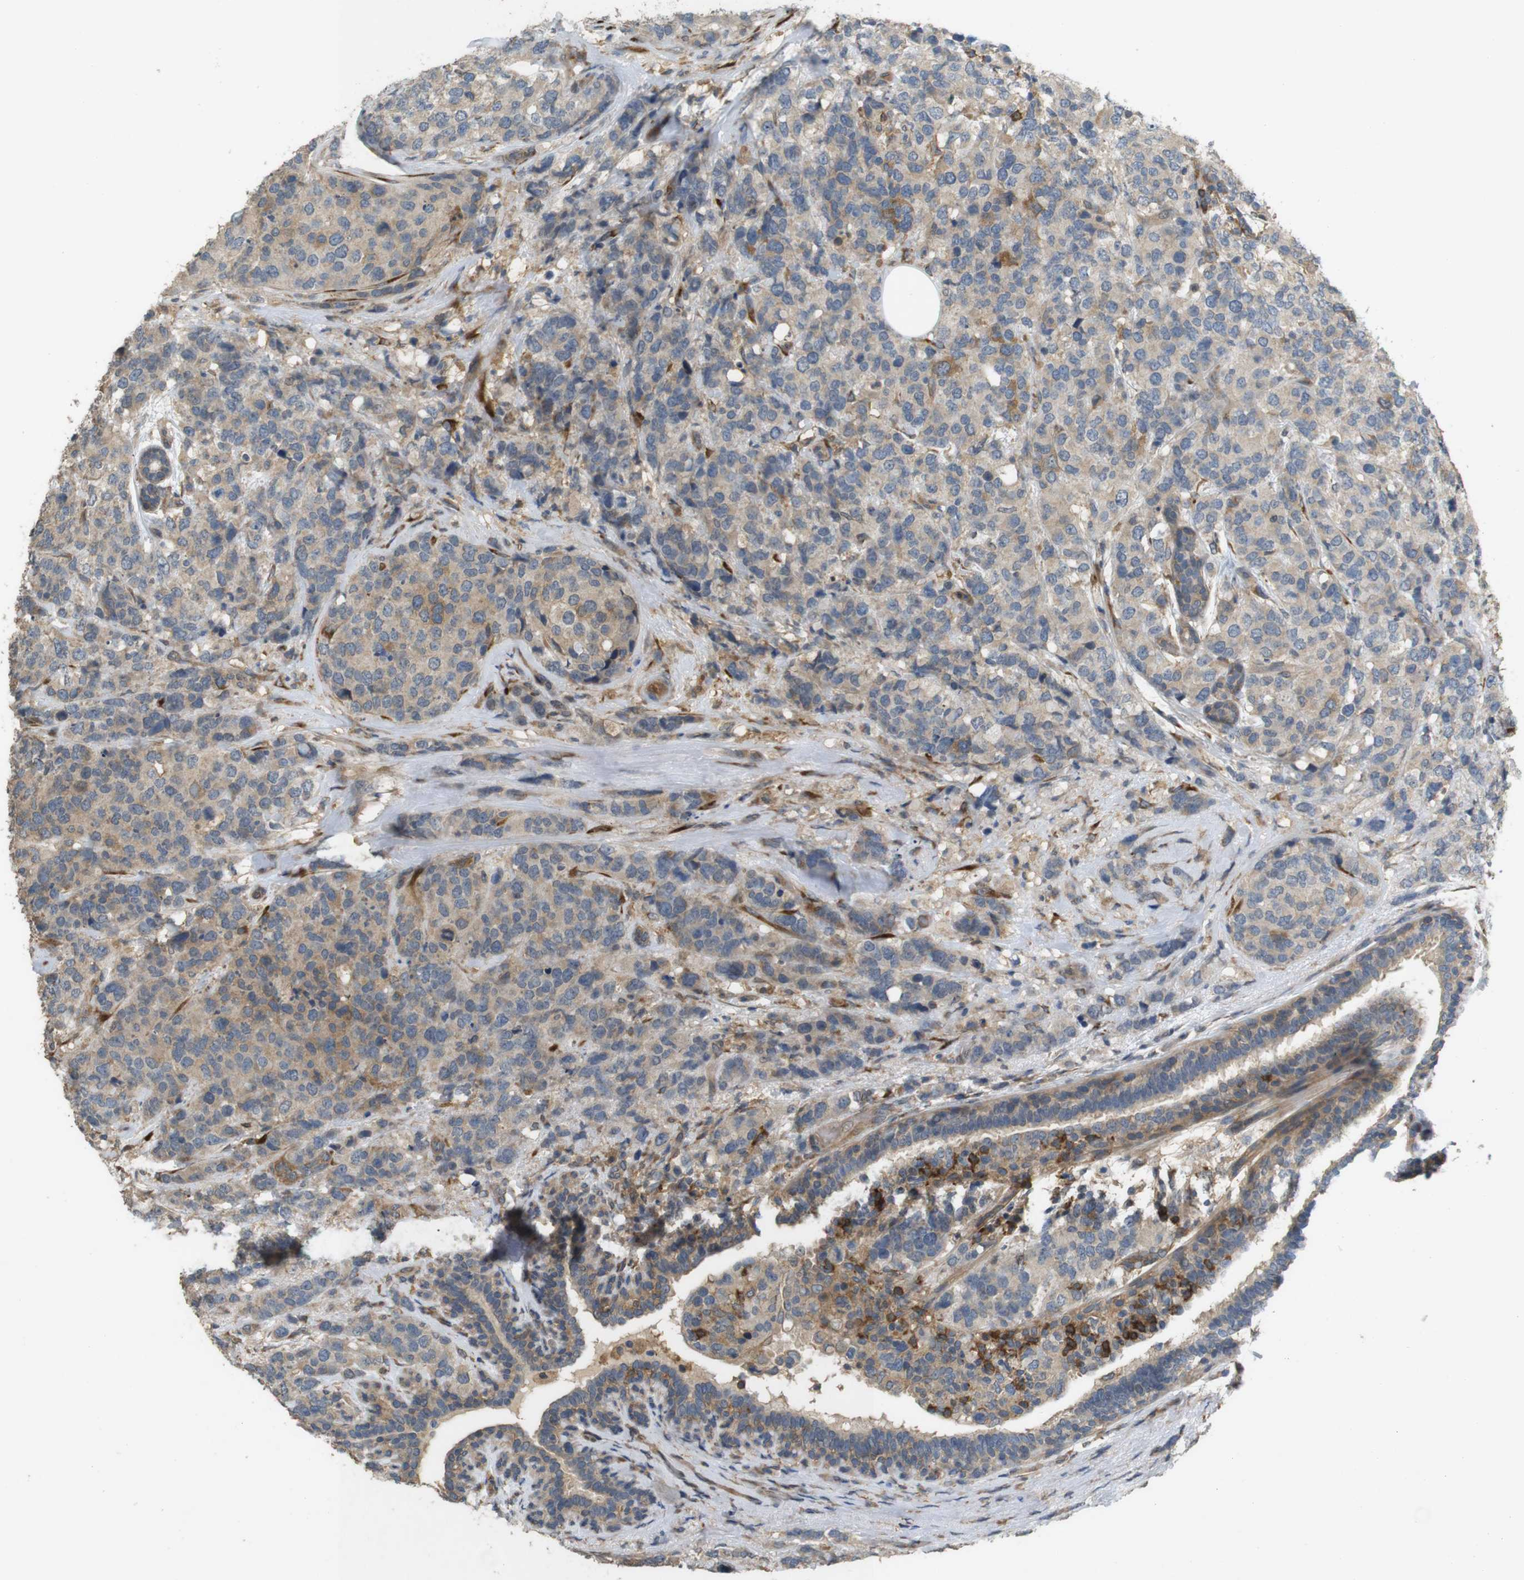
{"staining": {"intensity": "moderate", "quantity": "<25%", "location": "cytoplasmic/membranous"}, "tissue": "breast cancer", "cell_type": "Tumor cells", "image_type": "cancer", "snomed": [{"axis": "morphology", "description": "Lobular carcinoma"}, {"axis": "topography", "description": "Breast"}], "caption": "Protein staining exhibits moderate cytoplasmic/membranous staining in approximately <25% of tumor cells in lobular carcinoma (breast).", "gene": "ARHGAP24", "patient": {"sex": "female", "age": 59}}